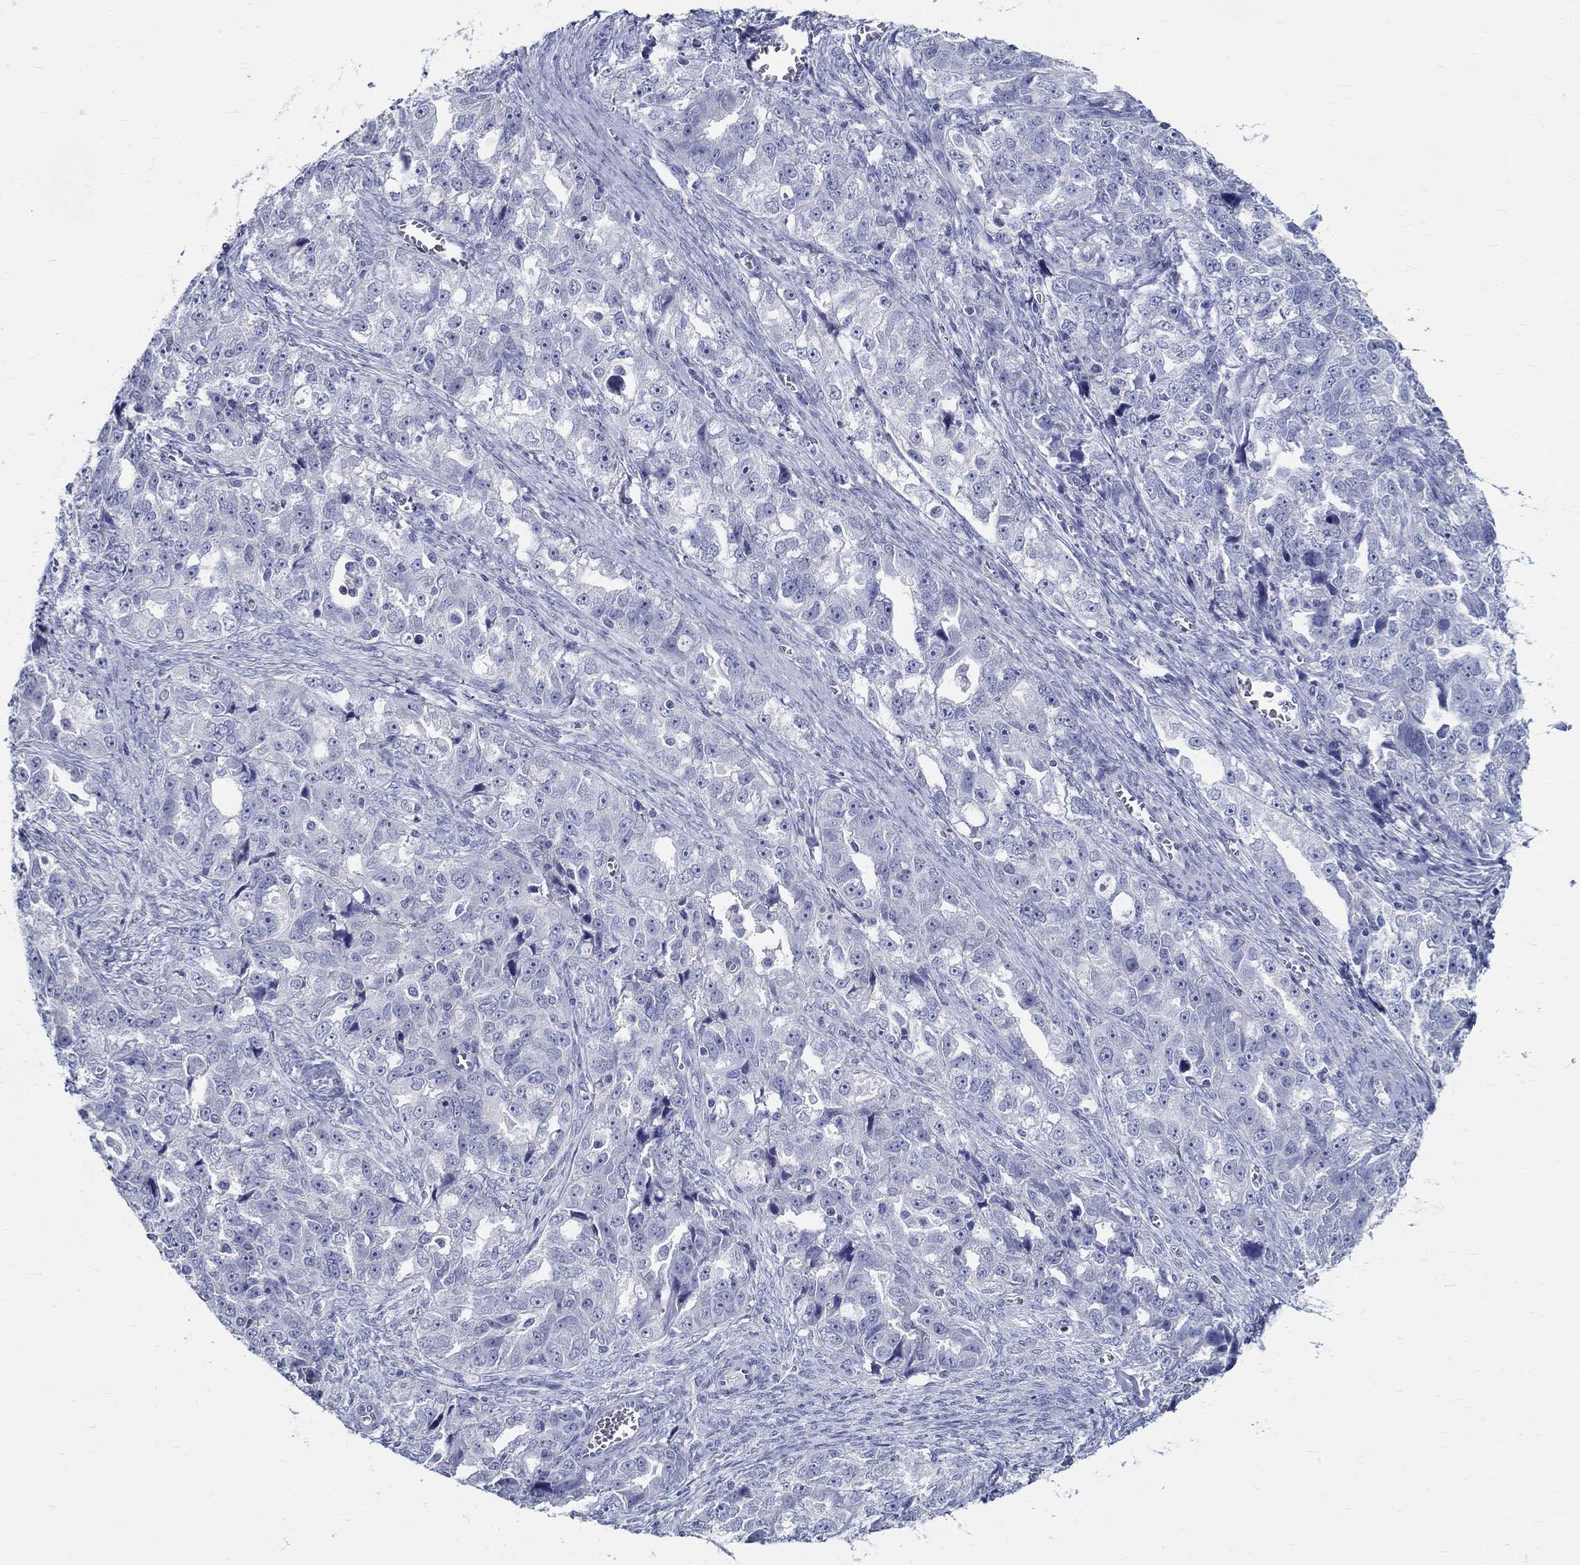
{"staining": {"intensity": "negative", "quantity": "none", "location": "none"}, "tissue": "ovarian cancer", "cell_type": "Tumor cells", "image_type": "cancer", "snomed": [{"axis": "morphology", "description": "Cystadenocarcinoma, serous, NOS"}, {"axis": "topography", "description": "Ovary"}], "caption": "High power microscopy image of an immunohistochemistry image of ovarian serous cystadenocarcinoma, revealing no significant positivity in tumor cells.", "gene": "CETN1", "patient": {"sex": "female", "age": 51}}